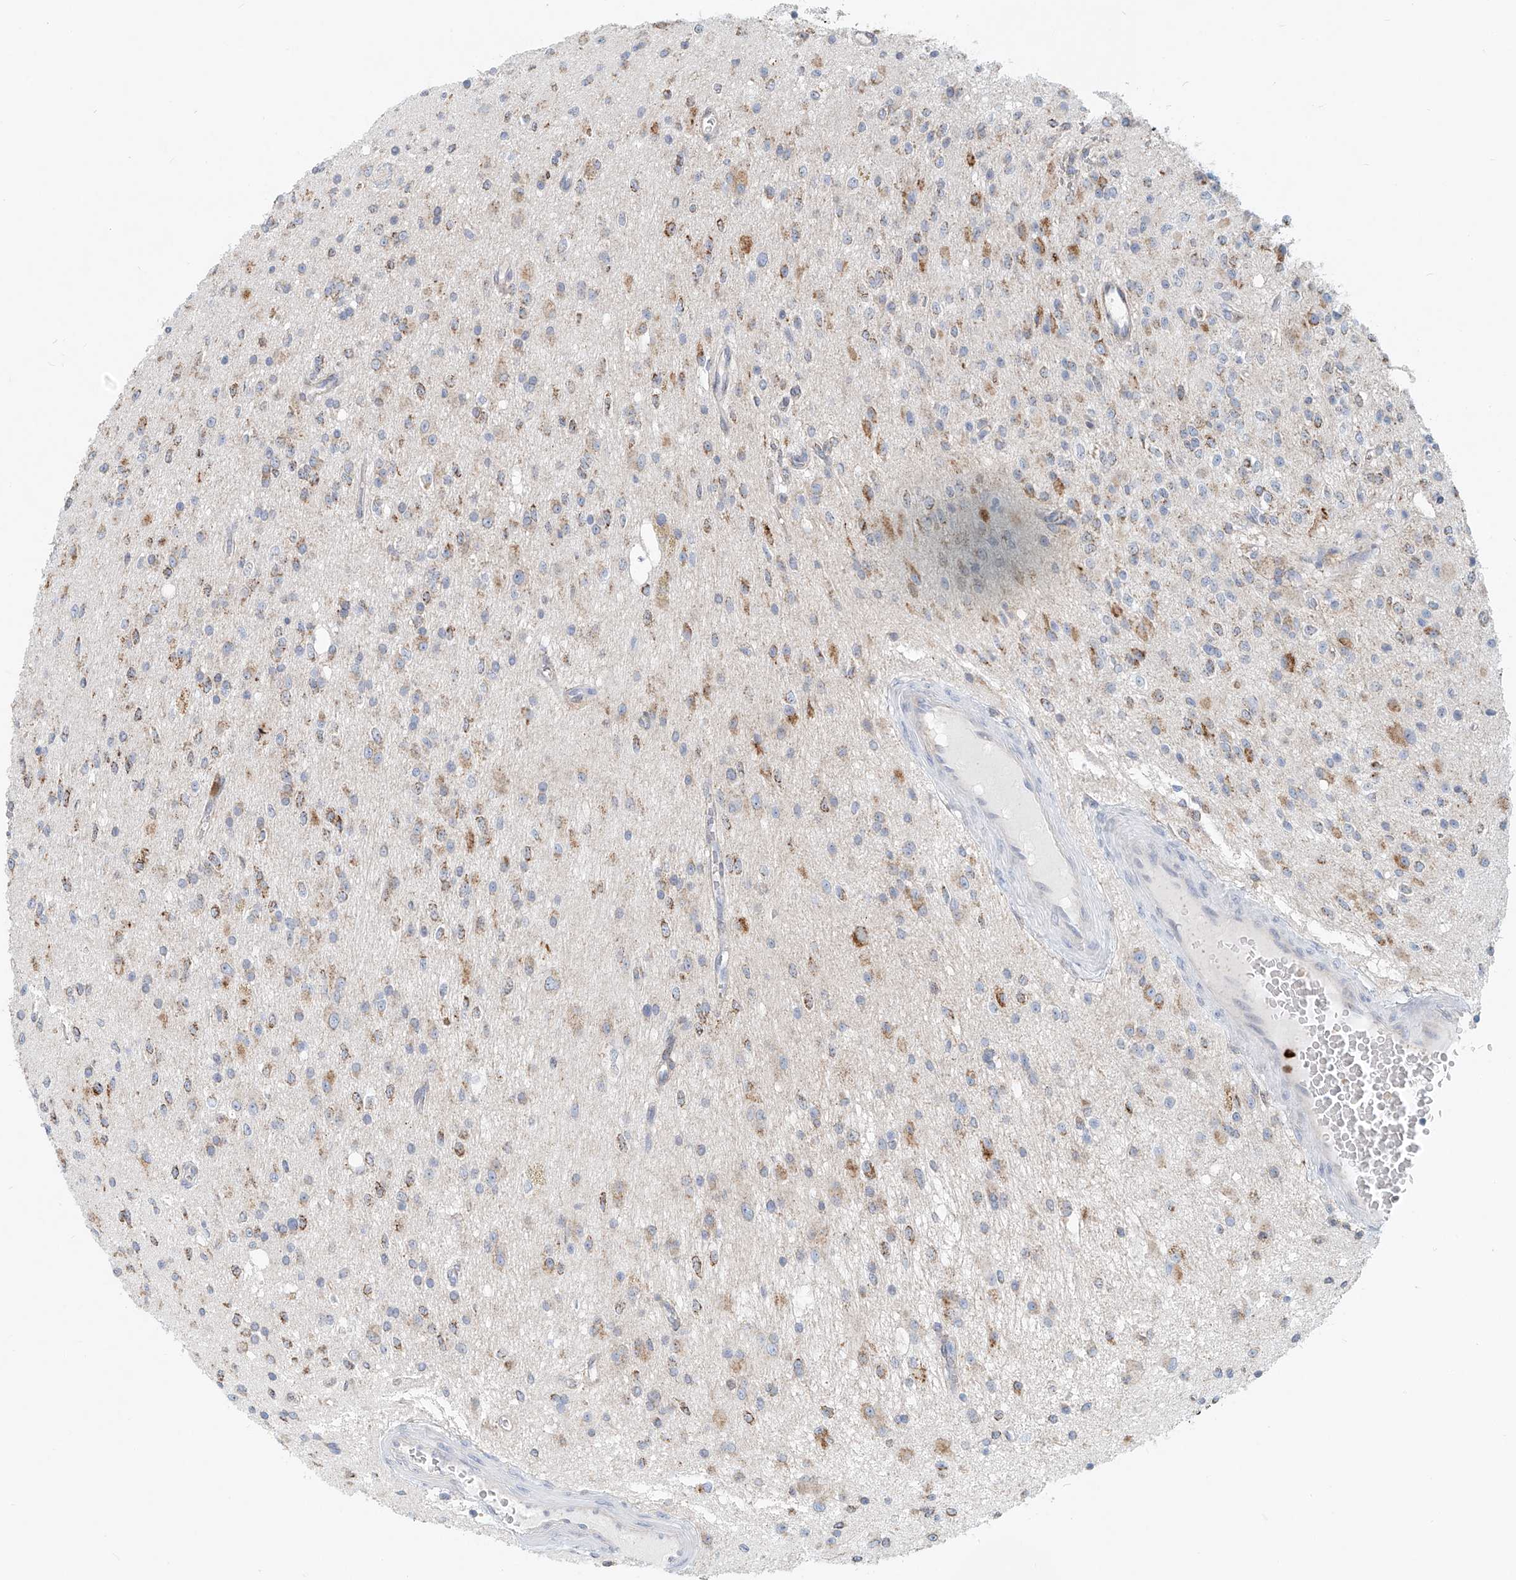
{"staining": {"intensity": "moderate", "quantity": "25%-75%", "location": "cytoplasmic/membranous"}, "tissue": "glioma", "cell_type": "Tumor cells", "image_type": "cancer", "snomed": [{"axis": "morphology", "description": "Glioma, malignant, High grade"}, {"axis": "topography", "description": "Brain"}], "caption": "Brown immunohistochemical staining in glioma exhibits moderate cytoplasmic/membranous positivity in about 25%-75% of tumor cells.", "gene": "PTPRA", "patient": {"sex": "male", "age": 34}}